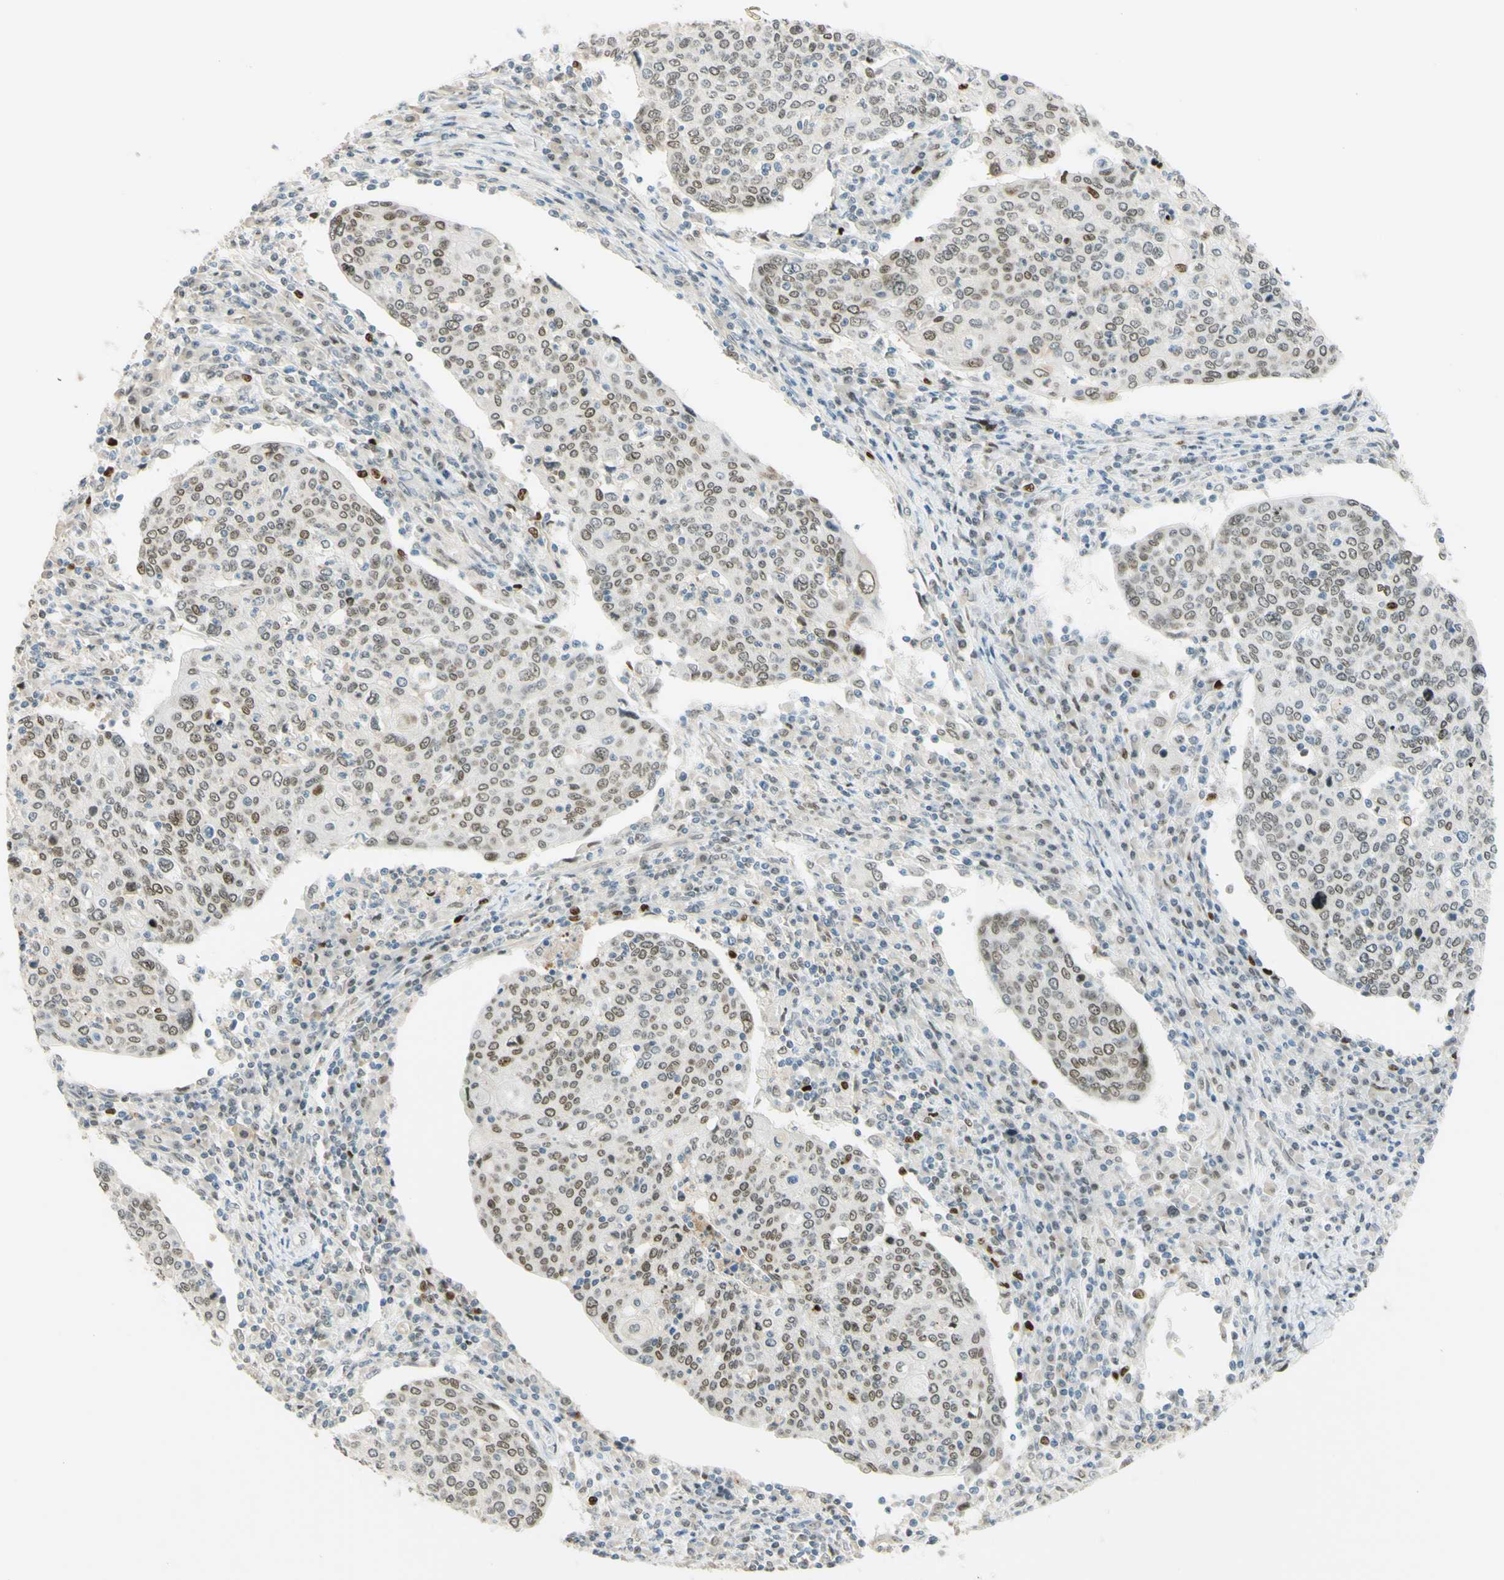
{"staining": {"intensity": "weak", "quantity": ">75%", "location": "nuclear"}, "tissue": "cervical cancer", "cell_type": "Tumor cells", "image_type": "cancer", "snomed": [{"axis": "morphology", "description": "Squamous cell carcinoma, NOS"}, {"axis": "topography", "description": "Cervix"}], "caption": "The histopathology image demonstrates a brown stain indicating the presence of a protein in the nuclear of tumor cells in cervical cancer. (Brightfield microscopy of DAB IHC at high magnification).", "gene": "POLB", "patient": {"sex": "female", "age": 40}}